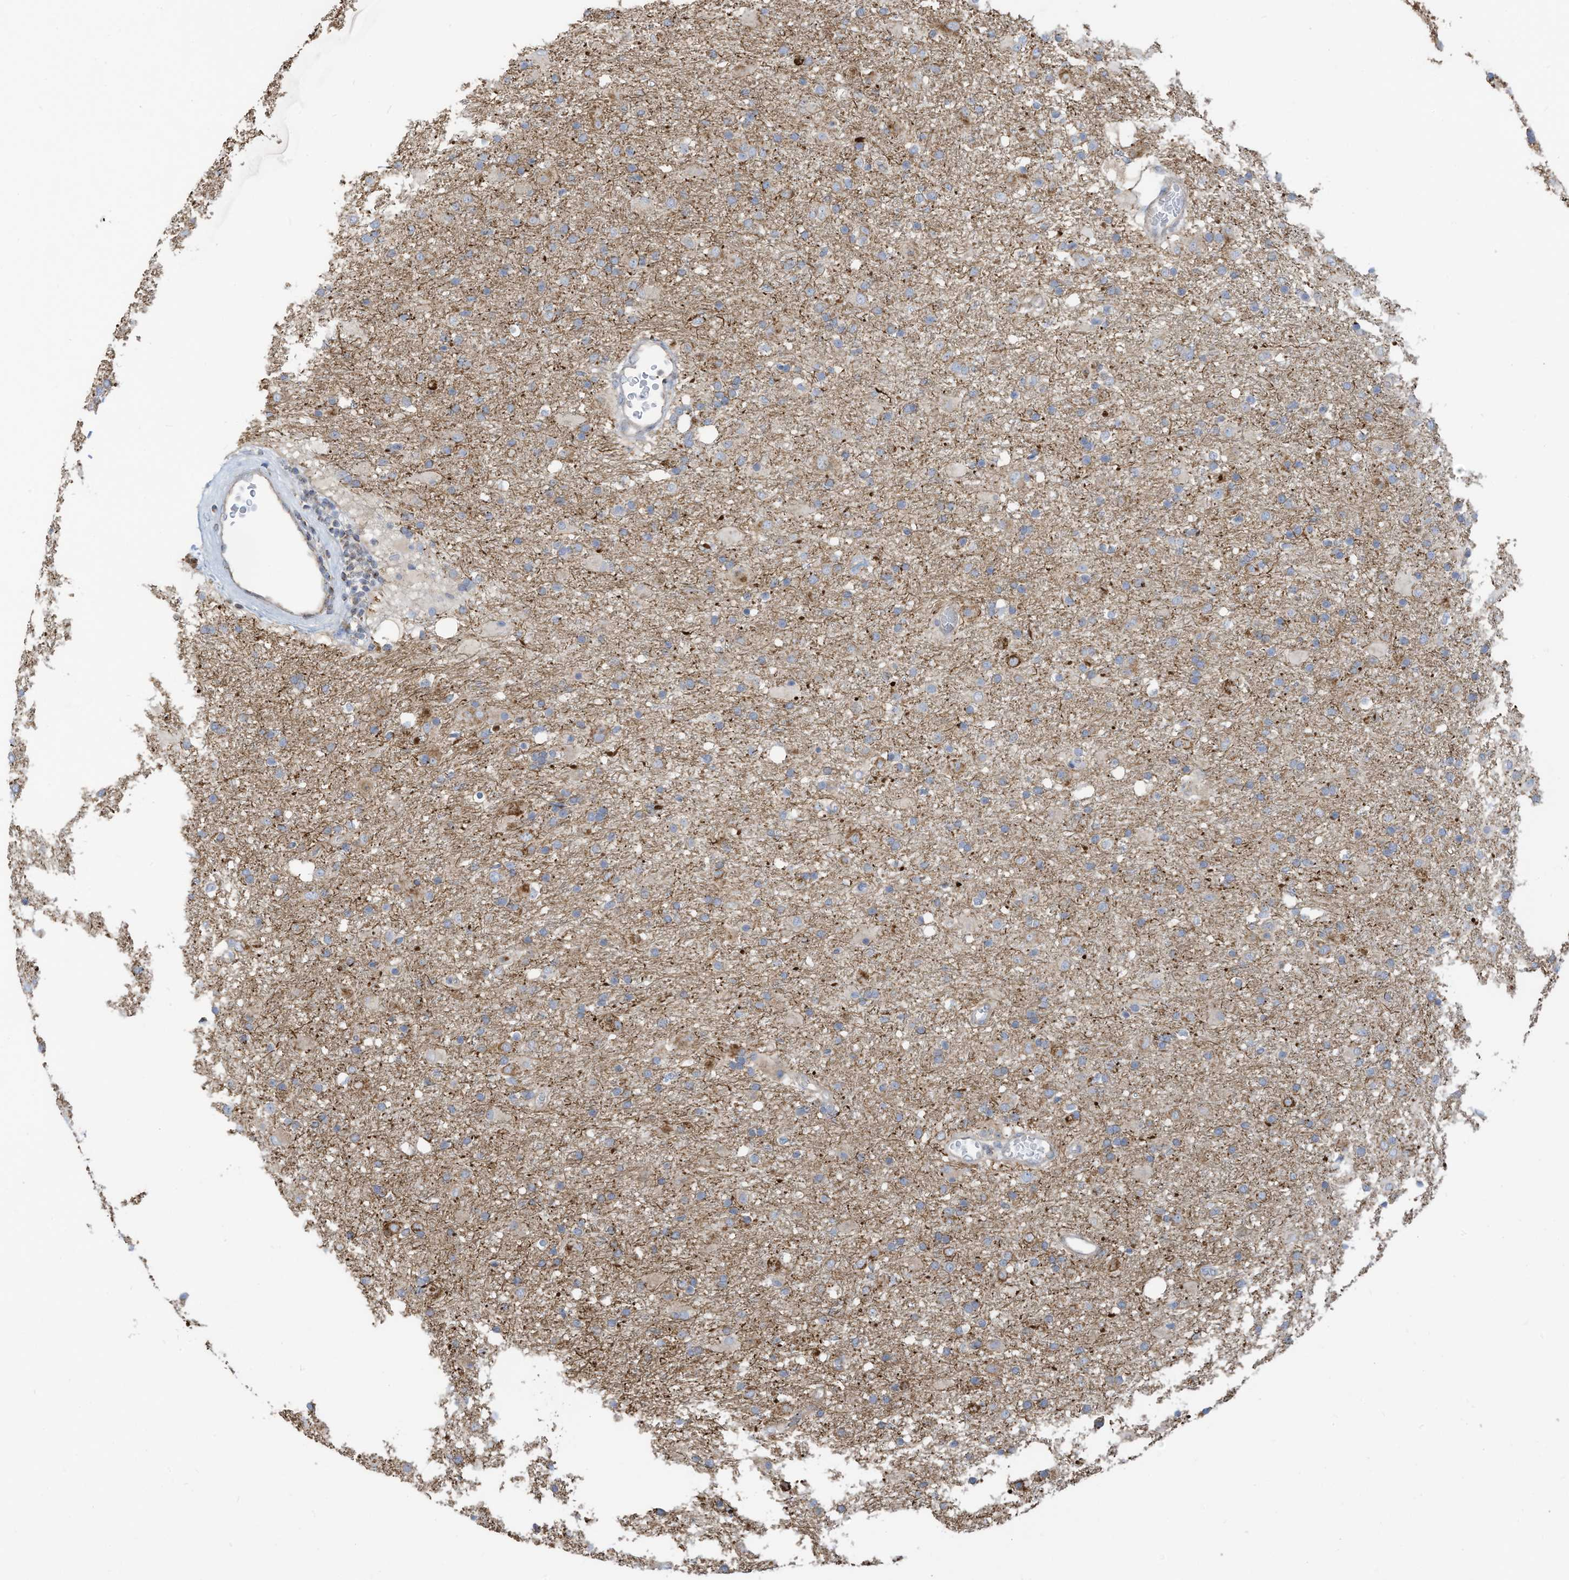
{"staining": {"intensity": "negative", "quantity": "none", "location": "none"}, "tissue": "glioma", "cell_type": "Tumor cells", "image_type": "cancer", "snomed": [{"axis": "morphology", "description": "Glioma, malignant, Low grade"}, {"axis": "topography", "description": "Brain"}], "caption": "Immunohistochemistry of glioma displays no positivity in tumor cells. (Immunohistochemistry, brightfield microscopy, high magnification).", "gene": "GTPBP2", "patient": {"sex": "male", "age": 65}}